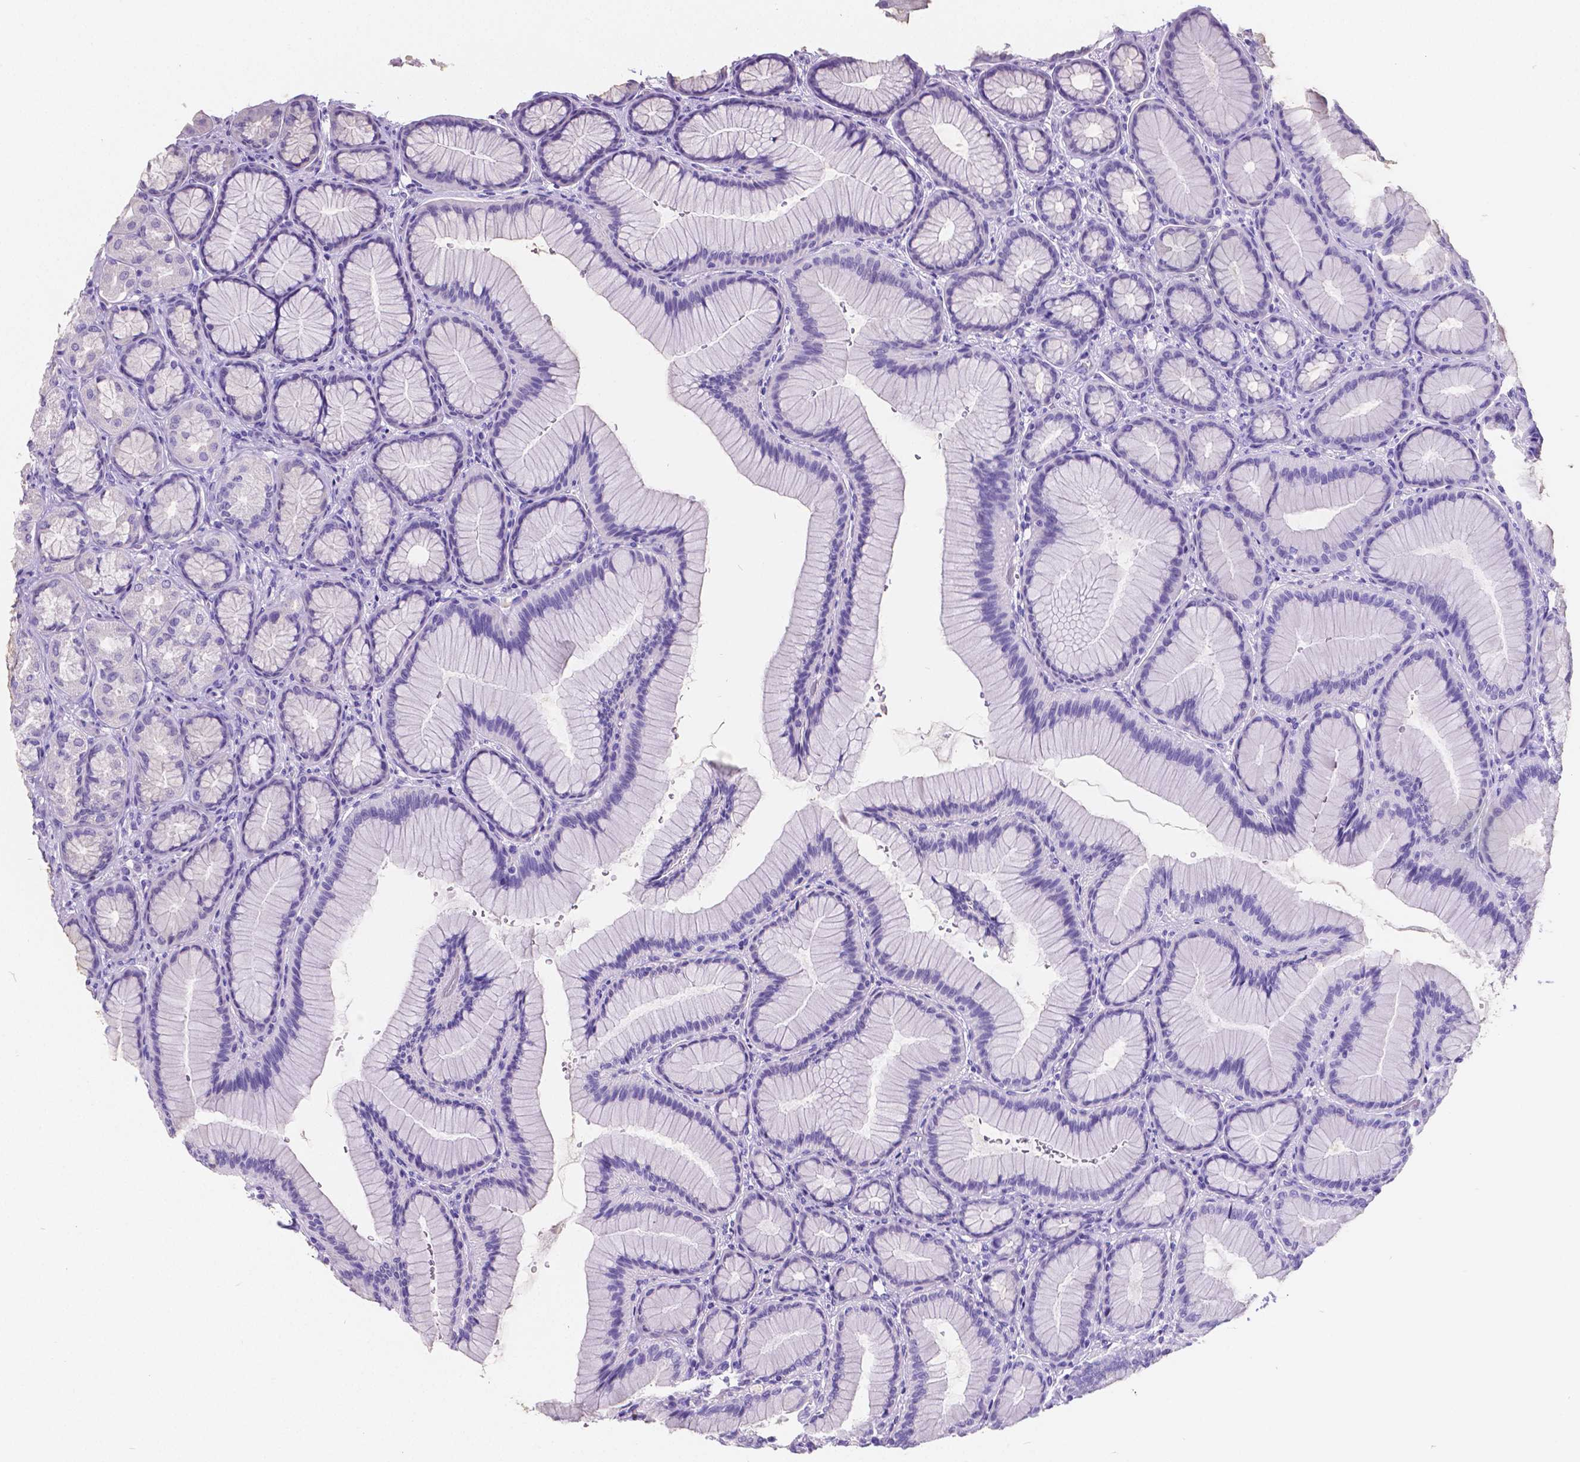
{"staining": {"intensity": "negative", "quantity": "none", "location": "none"}, "tissue": "stomach", "cell_type": "Glandular cells", "image_type": "normal", "snomed": [{"axis": "morphology", "description": "Normal tissue, NOS"}, {"axis": "morphology", "description": "Adenocarcinoma, NOS"}, {"axis": "morphology", "description": "Adenocarcinoma, High grade"}, {"axis": "topography", "description": "Stomach, upper"}, {"axis": "topography", "description": "Stomach"}], "caption": "Immunohistochemistry (IHC) histopathology image of unremarkable stomach: human stomach stained with DAB (3,3'-diaminobenzidine) displays no significant protein staining in glandular cells. (DAB (3,3'-diaminobenzidine) immunohistochemistry (IHC) visualized using brightfield microscopy, high magnification).", "gene": "SATB2", "patient": {"sex": "female", "age": 65}}